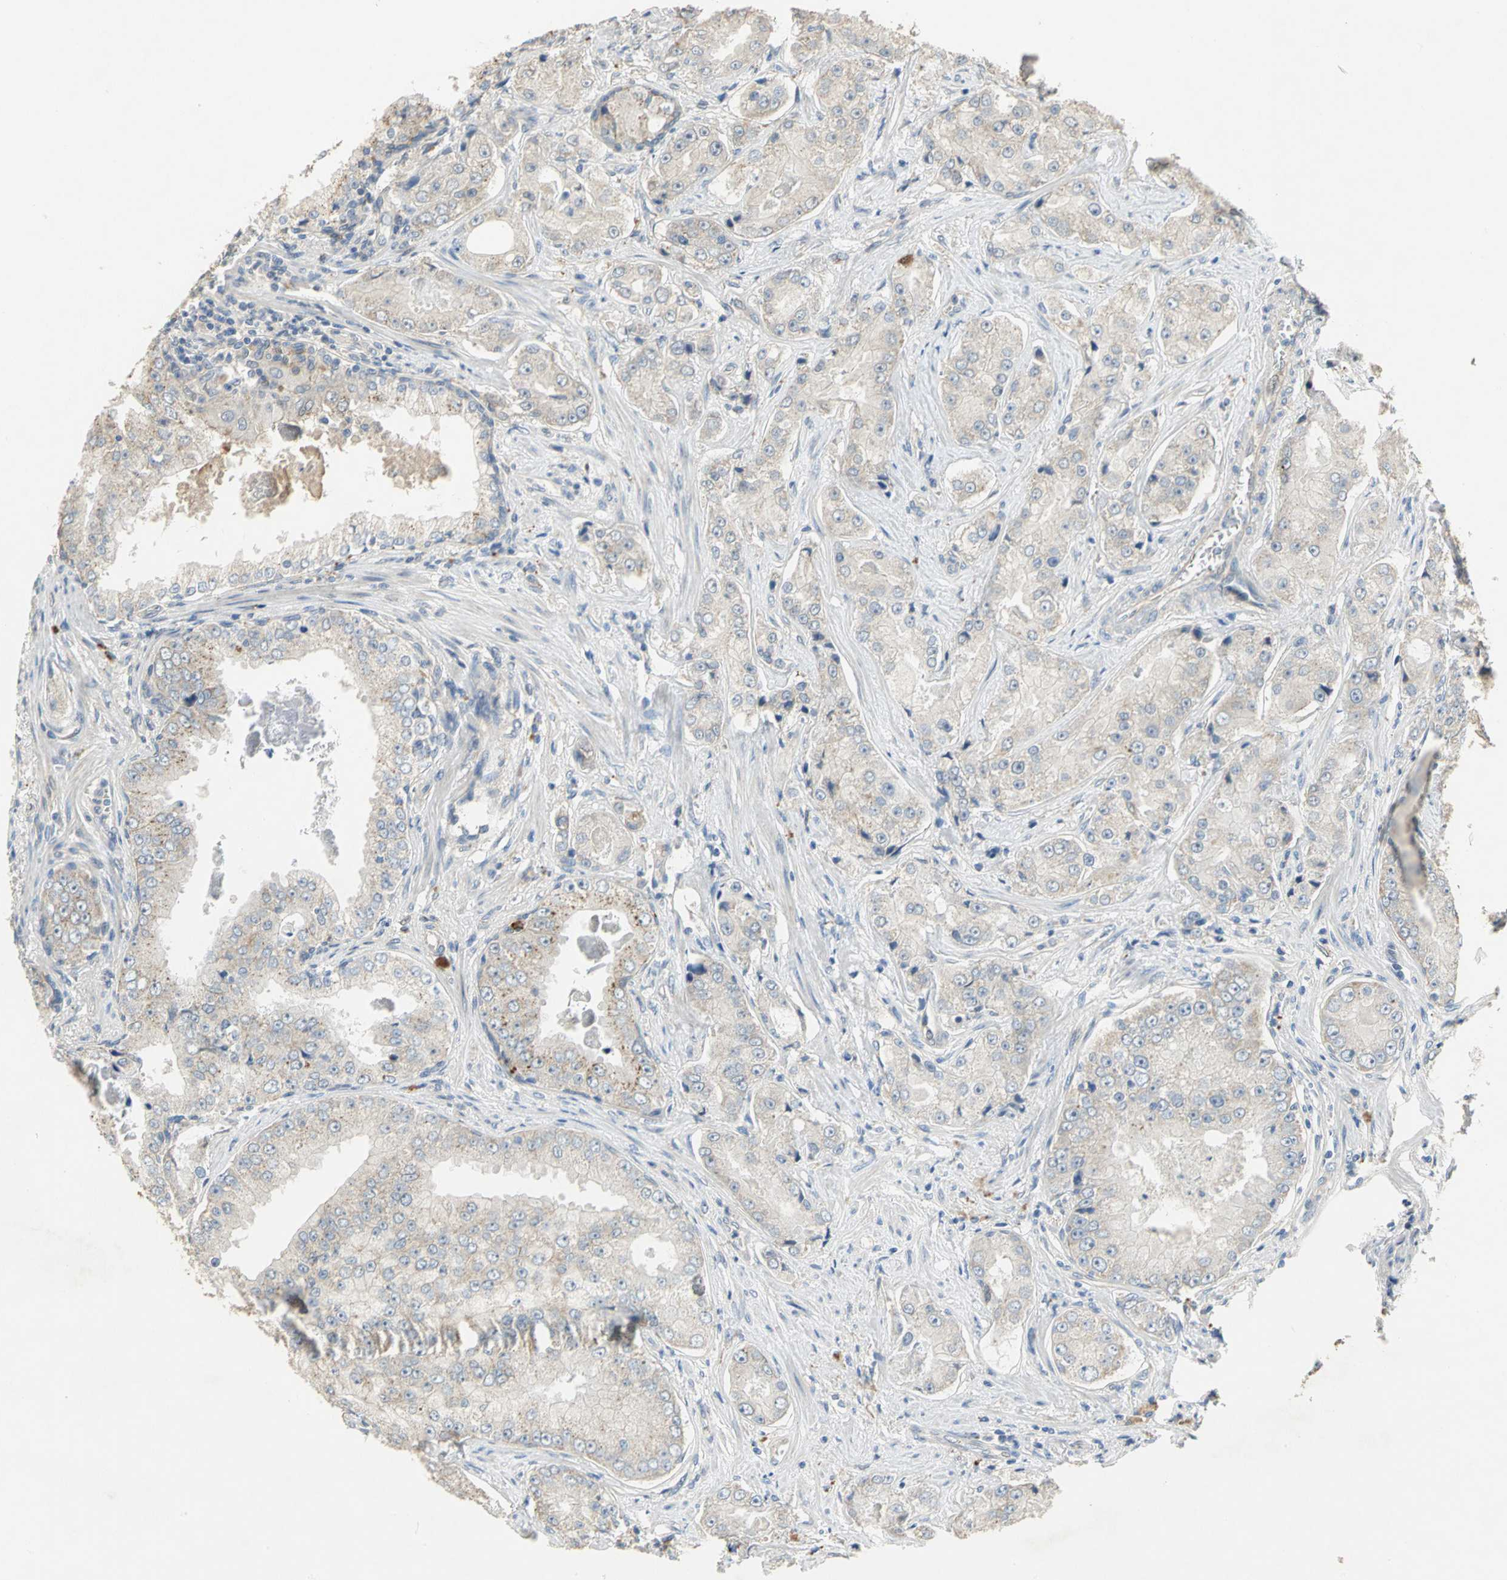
{"staining": {"intensity": "weak", "quantity": "<25%", "location": "cytoplasmic/membranous"}, "tissue": "prostate cancer", "cell_type": "Tumor cells", "image_type": "cancer", "snomed": [{"axis": "morphology", "description": "Adenocarcinoma, High grade"}, {"axis": "topography", "description": "Prostate"}], "caption": "Immunohistochemical staining of prostate cancer displays no significant positivity in tumor cells.", "gene": "IL17RB", "patient": {"sex": "male", "age": 73}}